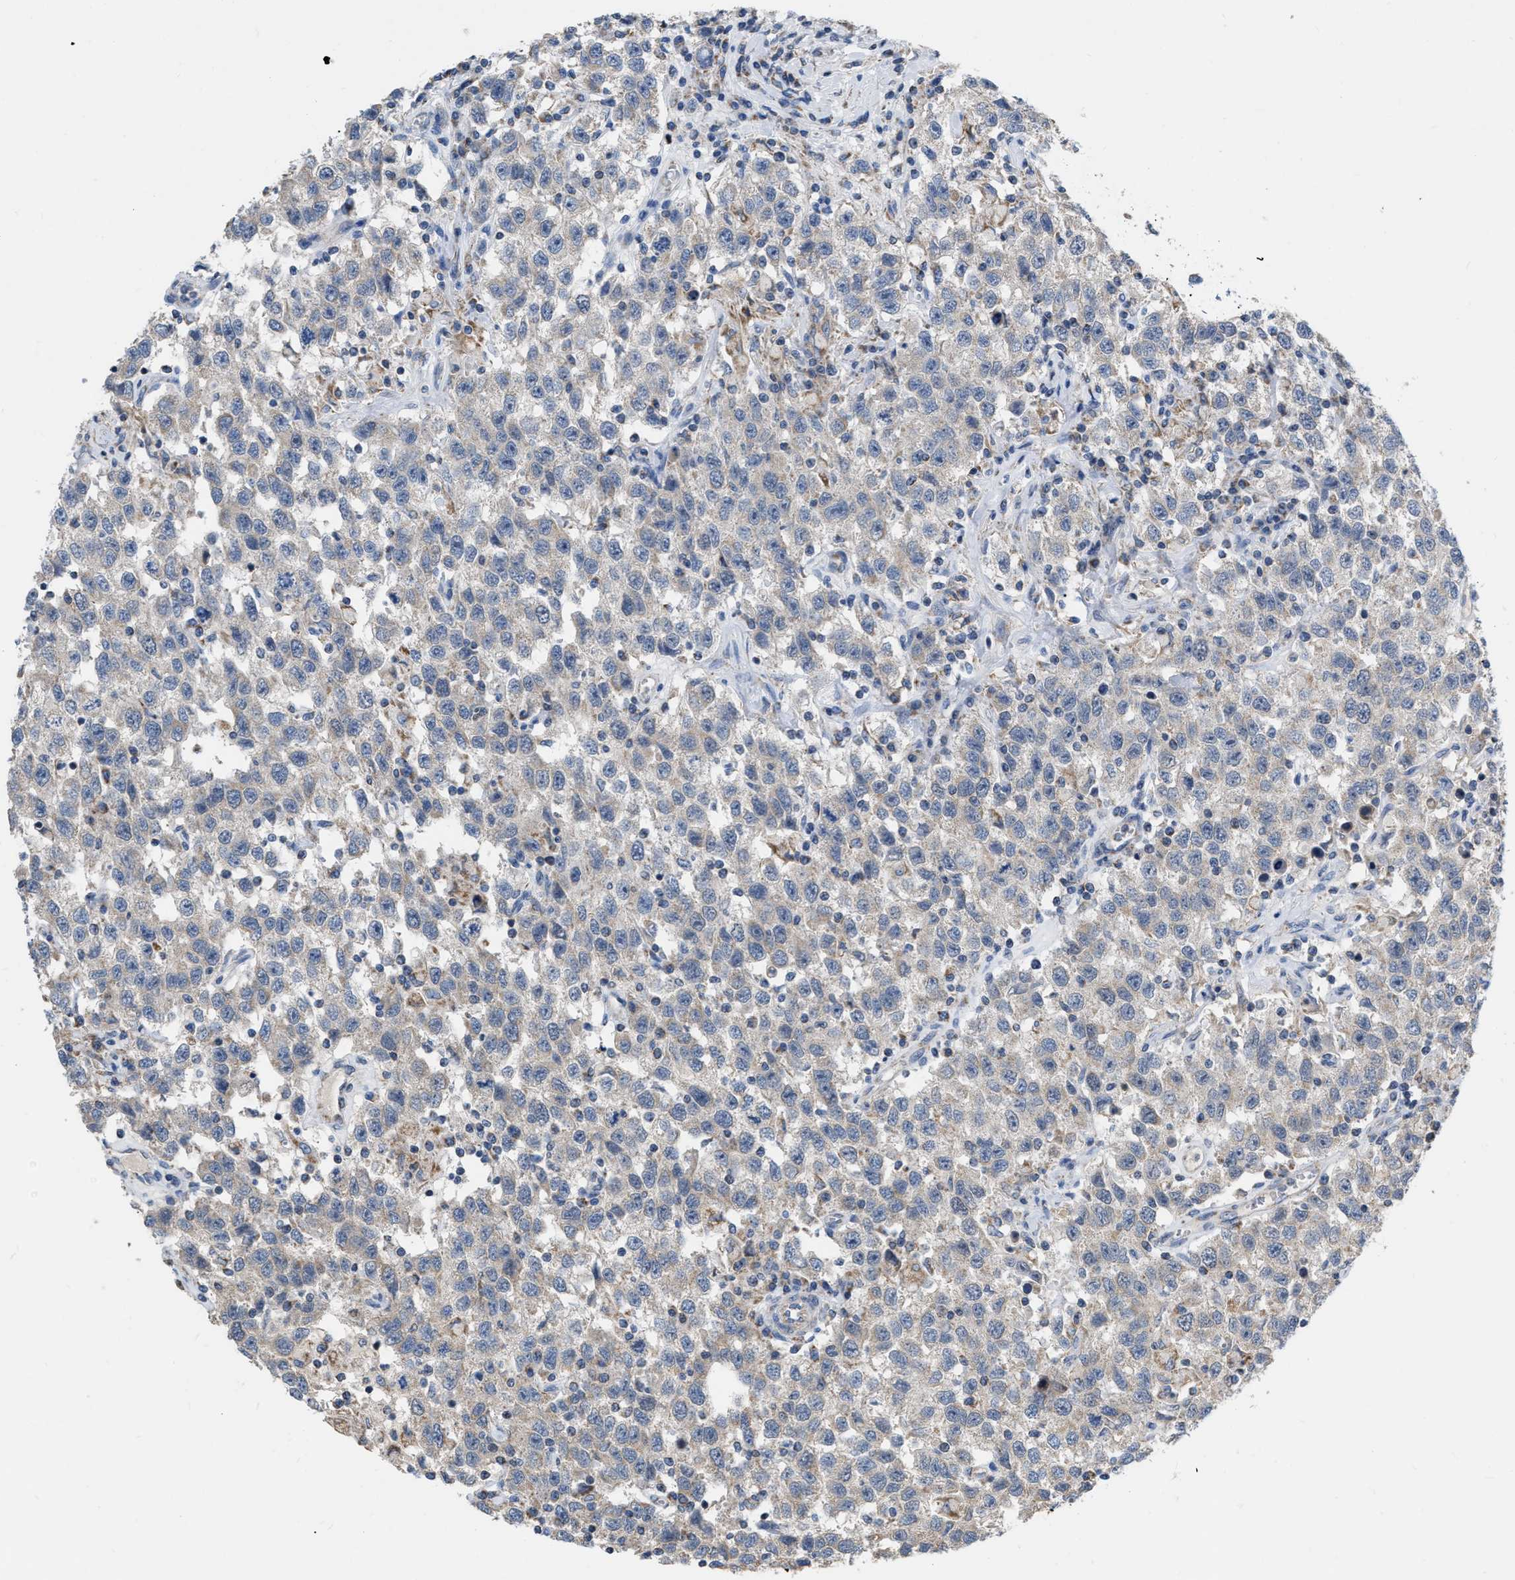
{"staining": {"intensity": "negative", "quantity": "none", "location": "none"}, "tissue": "testis cancer", "cell_type": "Tumor cells", "image_type": "cancer", "snomed": [{"axis": "morphology", "description": "Seminoma, NOS"}, {"axis": "topography", "description": "Testis"}], "caption": "Immunohistochemical staining of seminoma (testis) shows no significant positivity in tumor cells.", "gene": "DDX56", "patient": {"sex": "male", "age": 41}}